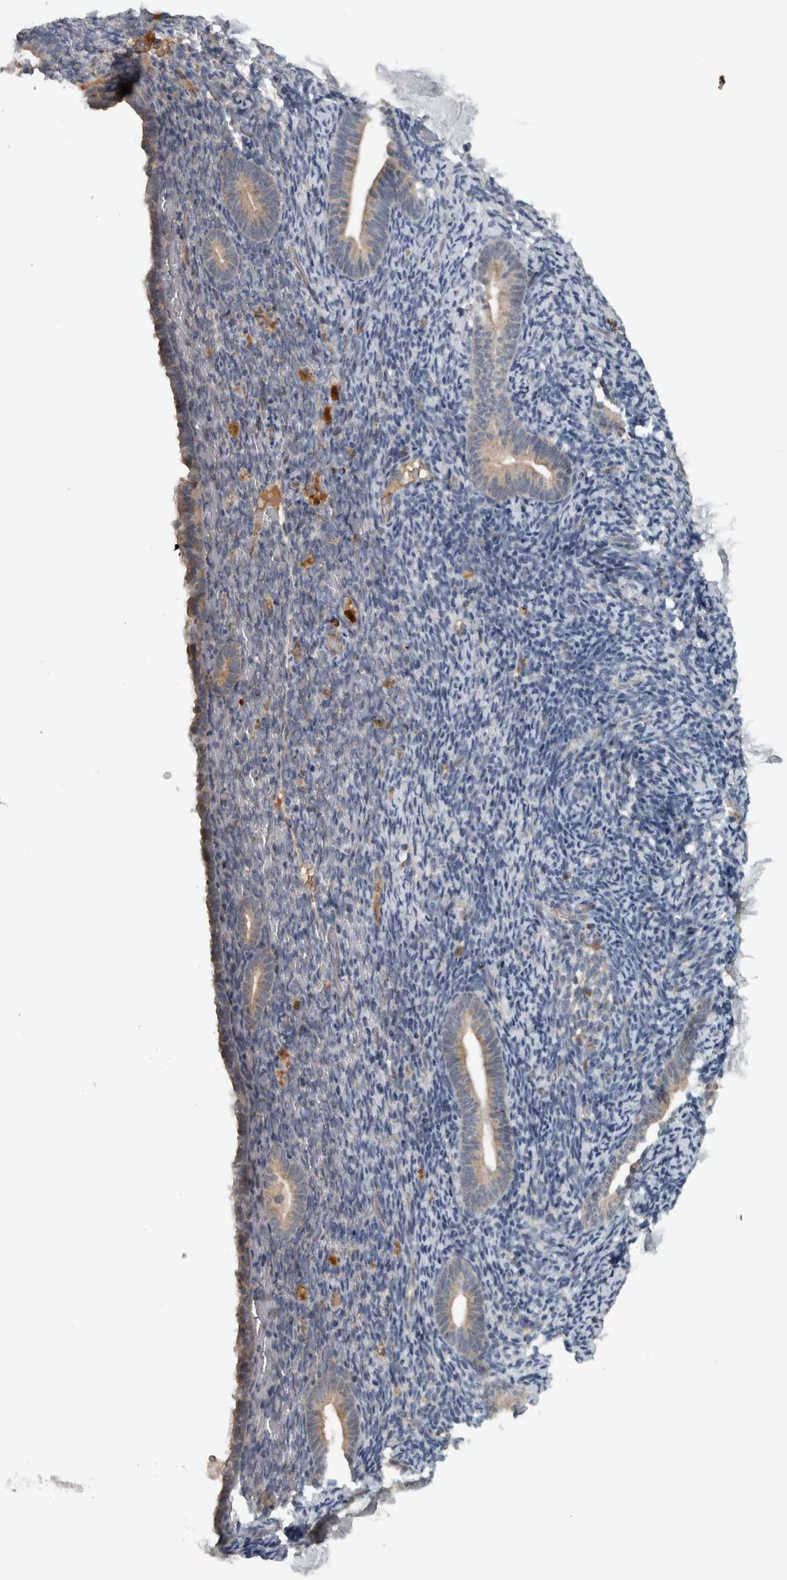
{"staining": {"intensity": "negative", "quantity": "none", "location": "none"}, "tissue": "endometrium", "cell_type": "Cells in endometrial stroma", "image_type": "normal", "snomed": [{"axis": "morphology", "description": "Normal tissue, NOS"}, {"axis": "topography", "description": "Endometrium"}], "caption": "This is a histopathology image of immunohistochemistry staining of benign endometrium, which shows no expression in cells in endometrial stroma.", "gene": "LBHD1", "patient": {"sex": "female", "age": 51}}